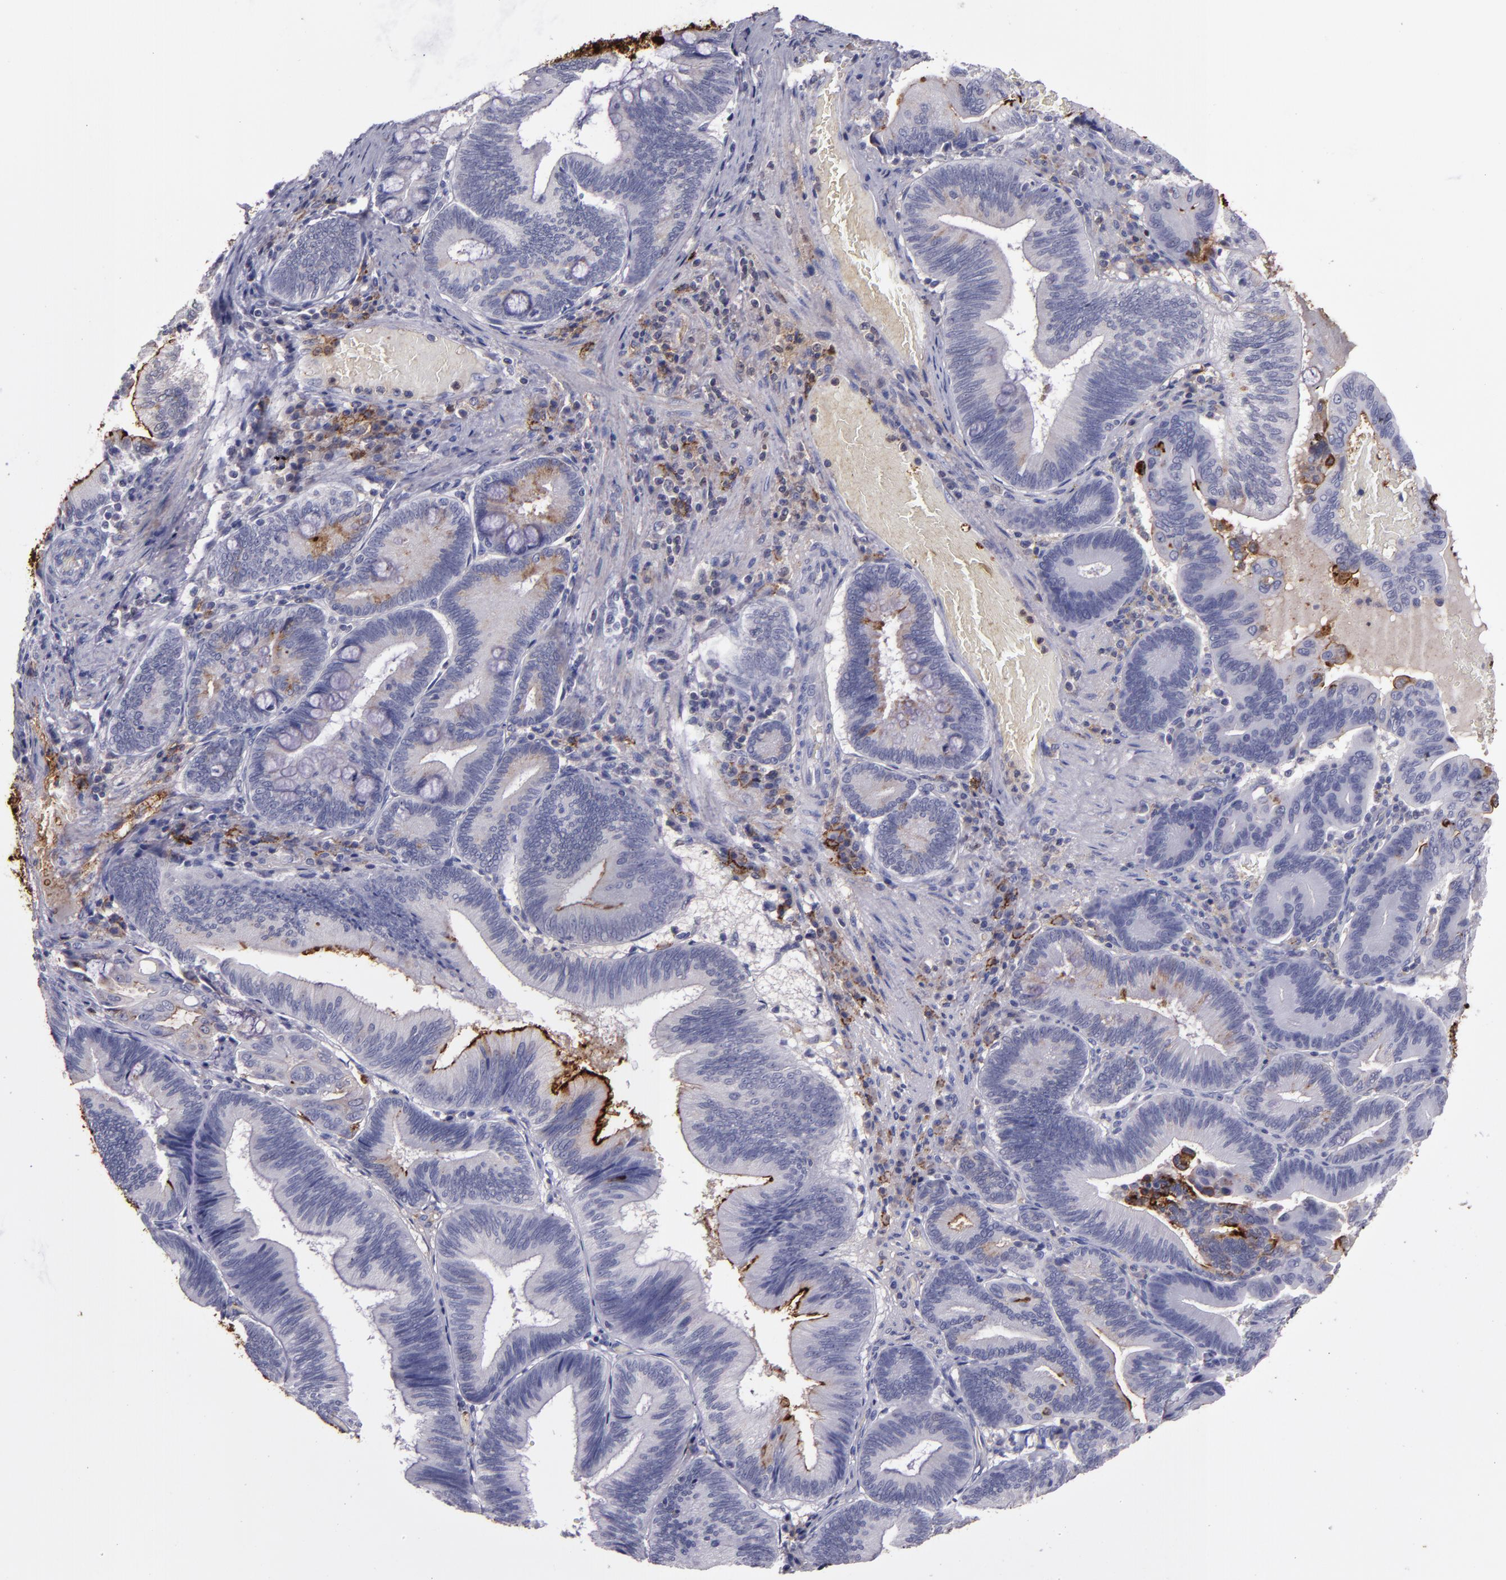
{"staining": {"intensity": "strong", "quantity": "<25%", "location": "cytoplasmic/membranous"}, "tissue": "pancreatic cancer", "cell_type": "Tumor cells", "image_type": "cancer", "snomed": [{"axis": "morphology", "description": "Adenocarcinoma, NOS"}, {"axis": "topography", "description": "Pancreas"}], "caption": "High-magnification brightfield microscopy of adenocarcinoma (pancreatic) stained with DAB (brown) and counterstained with hematoxylin (blue). tumor cells exhibit strong cytoplasmic/membranous expression is seen in about<25% of cells.", "gene": "MFGE8", "patient": {"sex": "male", "age": 82}}